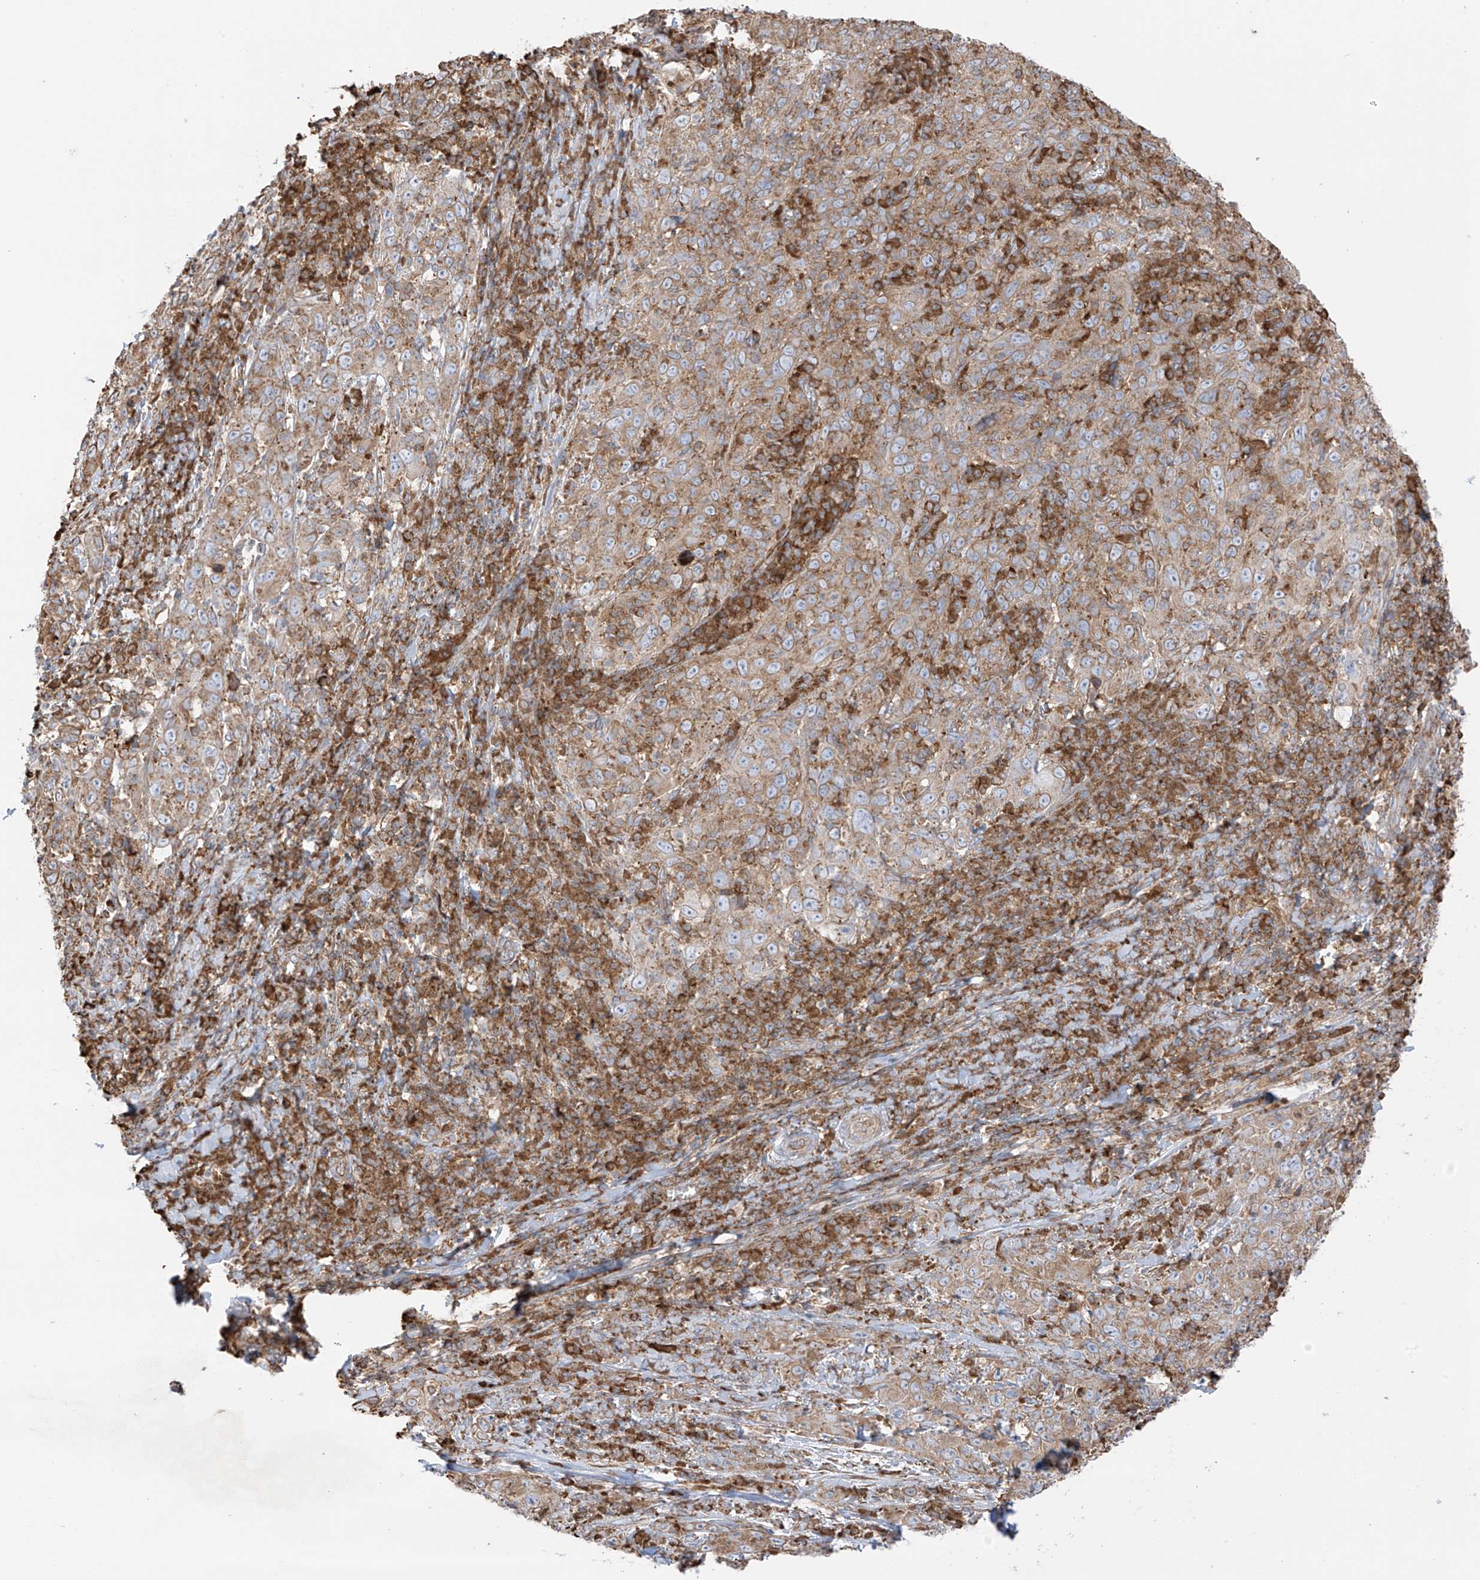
{"staining": {"intensity": "moderate", "quantity": ">75%", "location": "cytoplasmic/membranous"}, "tissue": "cervical cancer", "cell_type": "Tumor cells", "image_type": "cancer", "snomed": [{"axis": "morphology", "description": "Squamous cell carcinoma, NOS"}, {"axis": "topography", "description": "Cervix"}], "caption": "Immunohistochemistry of squamous cell carcinoma (cervical) displays medium levels of moderate cytoplasmic/membranous positivity in approximately >75% of tumor cells.", "gene": "XKR3", "patient": {"sex": "female", "age": 46}}